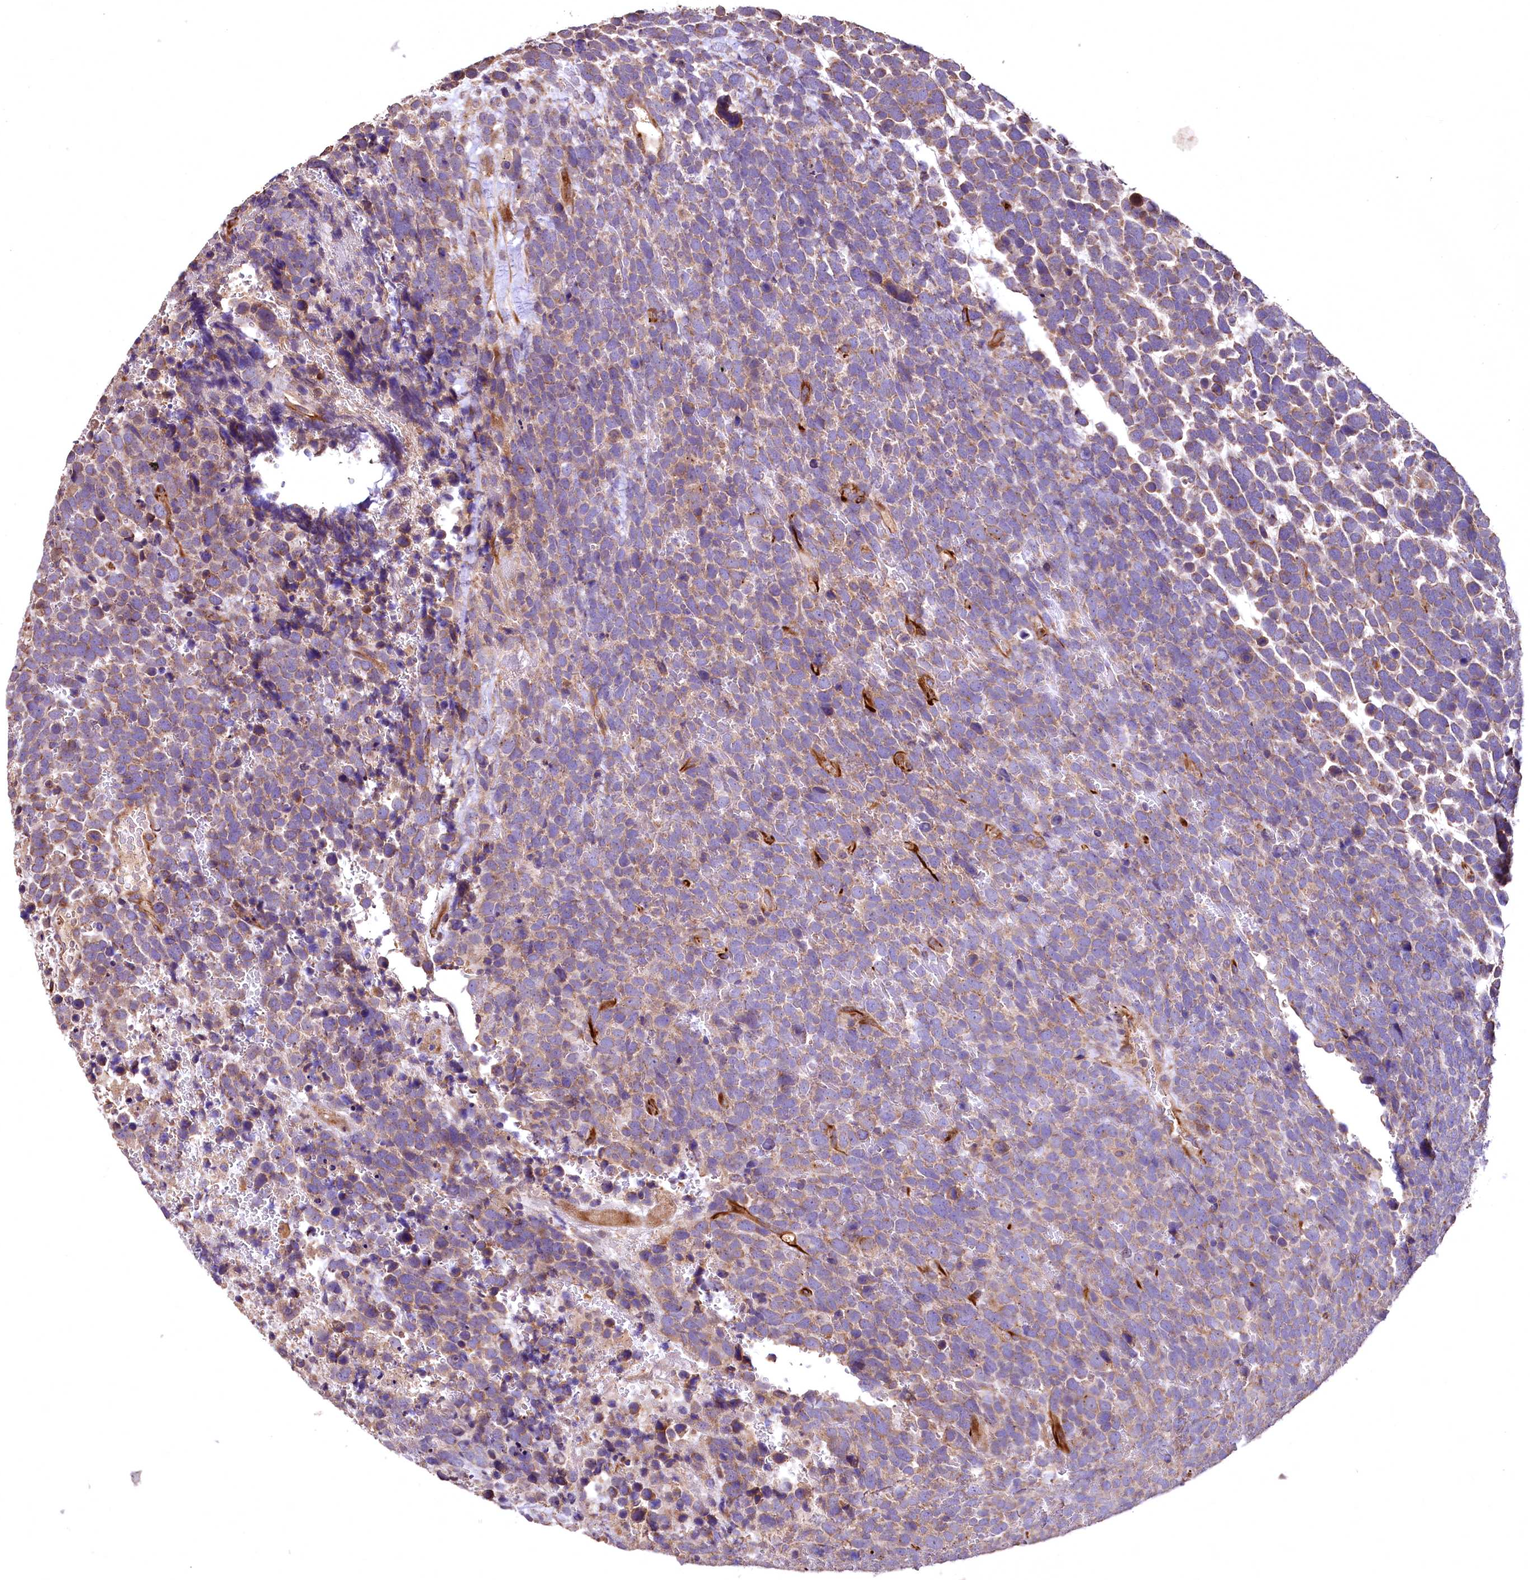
{"staining": {"intensity": "moderate", "quantity": ">75%", "location": "cytoplasmic/membranous"}, "tissue": "urothelial cancer", "cell_type": "Tumor cells", "image_type": "cancer", "snomed": [{"axis": "morphology", "description": "Urothelial carcinoma, High grade"}, {"axis": "topography", "description": "Urinary bladder"}], "caption": "Brown immunohistochemical staining in human urothelial carcinoma (high-grade) demonstrates moderate cytoplasmic/membranous staining in approximately >75% of tumor cells. (DAB = brown stain, brightfield microscopy at high magnification).", "gene": "RASSF1", "patient": {"sex": "female", "age": 82}}